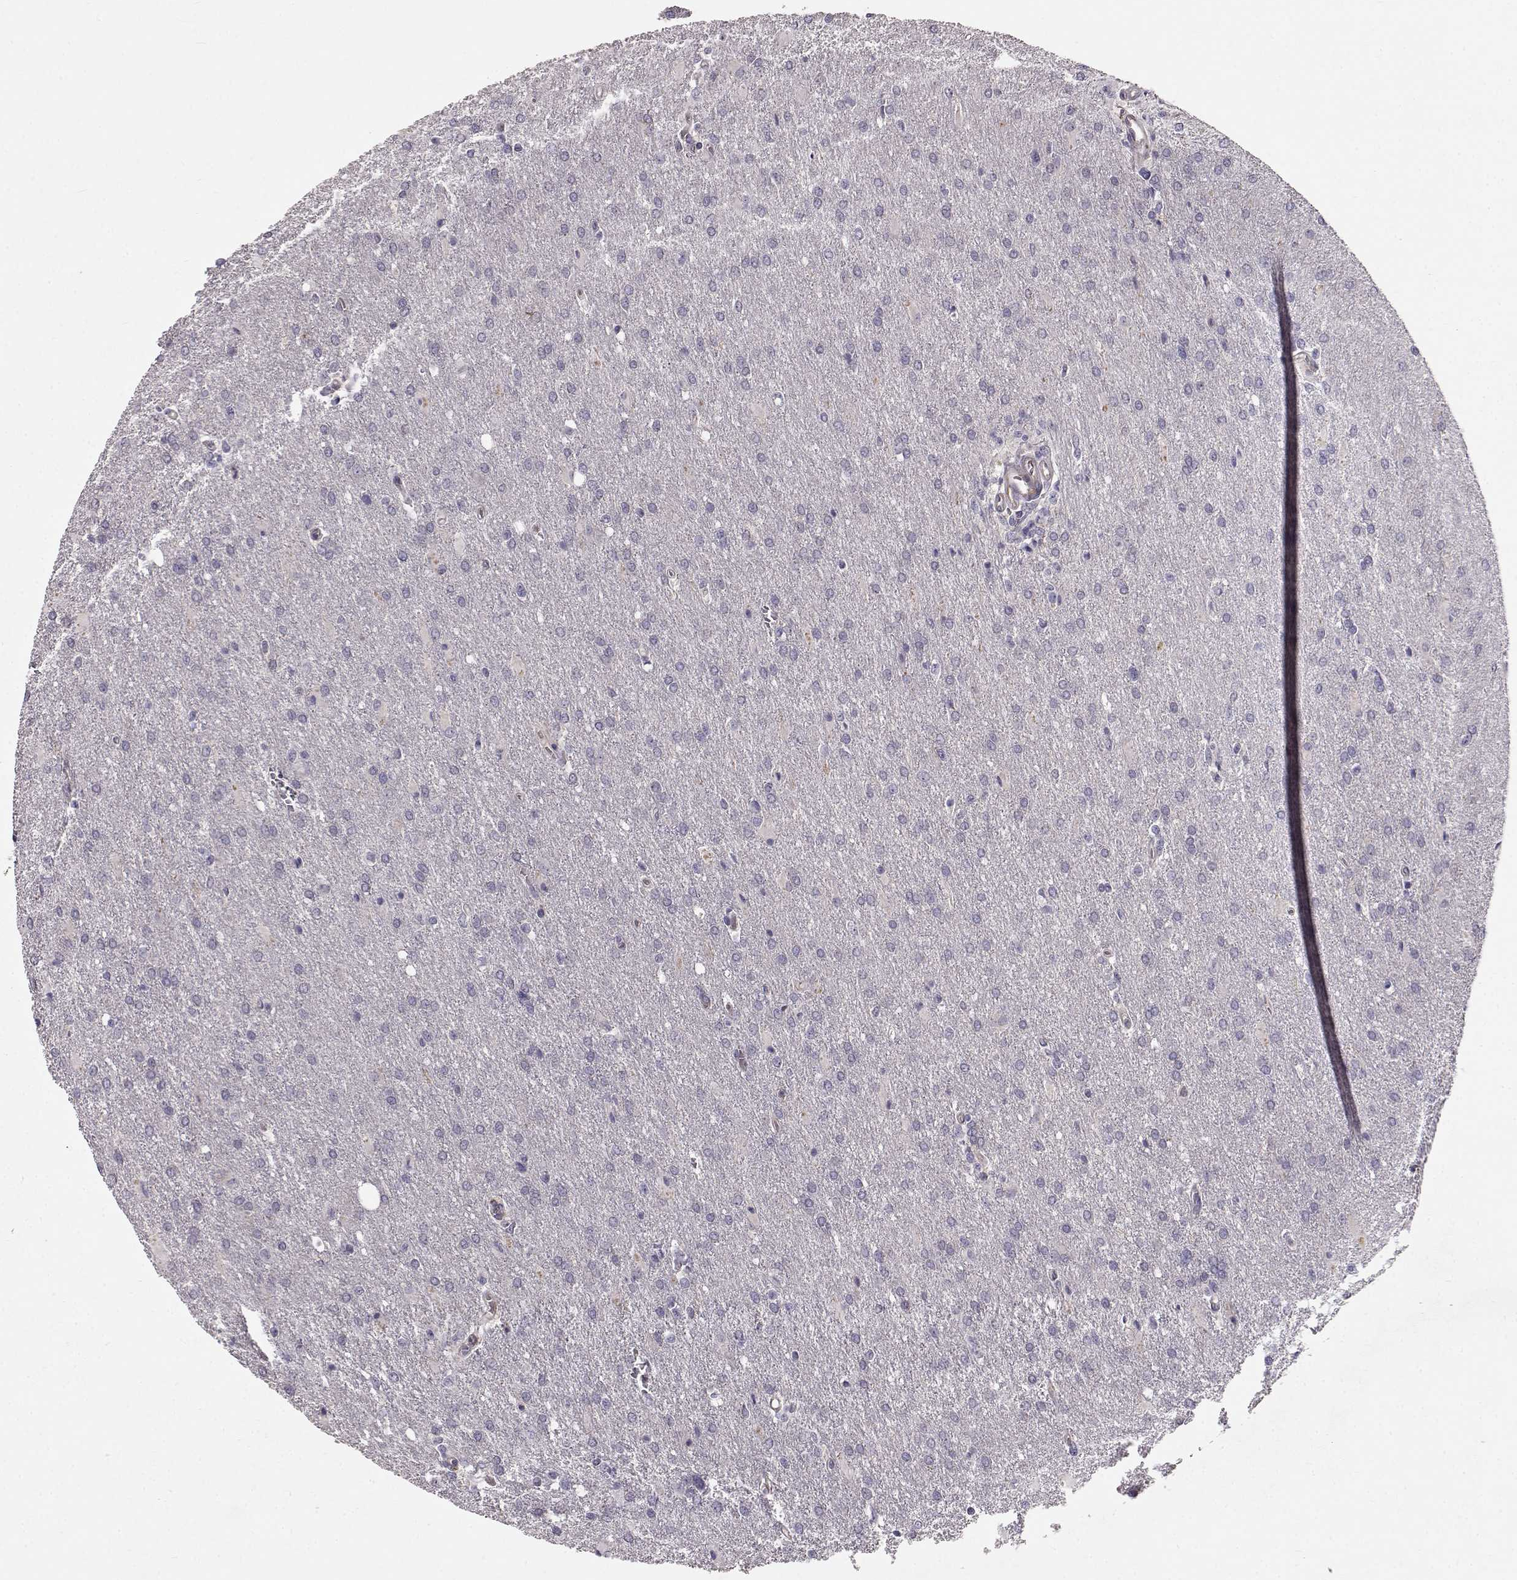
{"staining": {"intensity": "negative", "quantity": "none", "location": "none"}, "tissue": "glioma", "cell_type": "Tumor cells", "image_type": "cancer", "snomed": [{"axis": "morphology", "description": "Glioma, malignant, High grade"}, {"axis": "topography", "description": "Brain"}], "caption": "Image shows no significant protein positivity in tumor cells of high-grade glioma (malignant). (IHC, brightfield microscopy, high magnification).", "gene": "CCNF", "patient": {"sex": "male", "age": 68}}